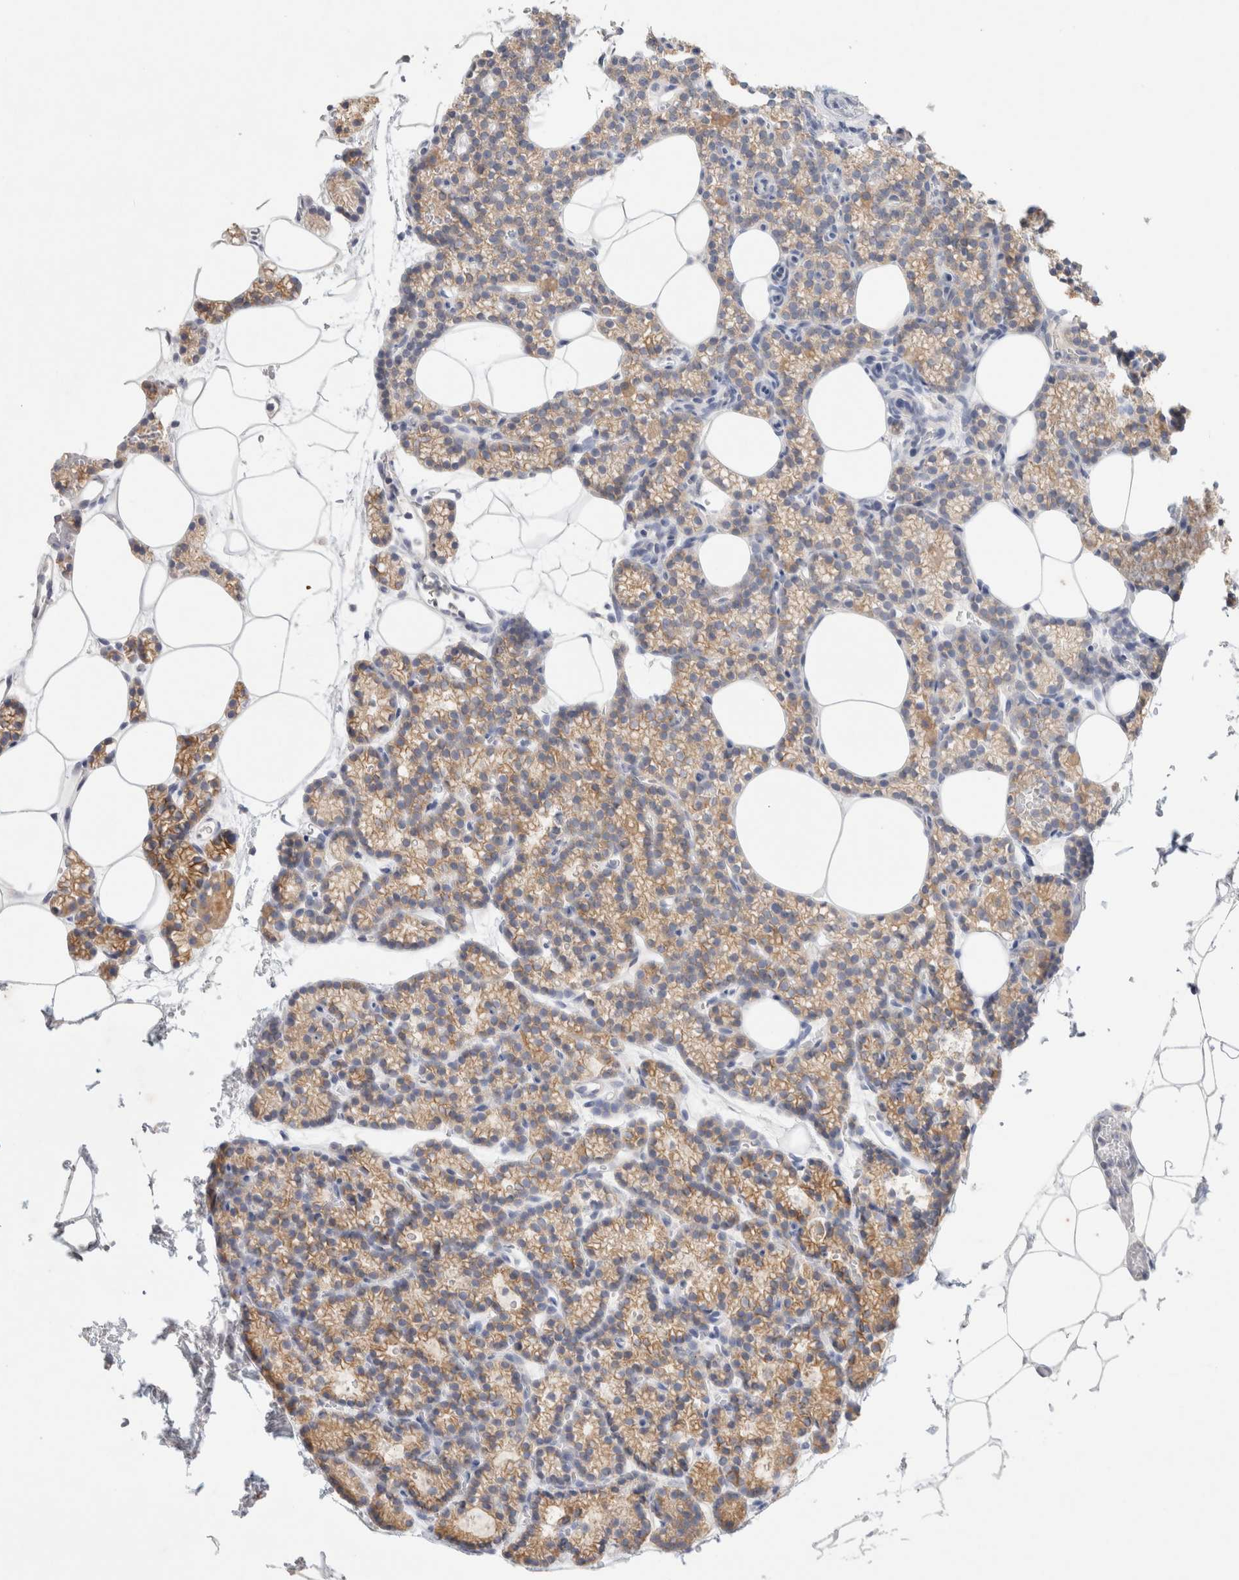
{"staining": {"intensity": "moderate", "quantity": "25%-75%", "location": "cytoplasmic/membranous"}, "tissue": "parathyroid gland", "cell_type": "Glandular cells", "image_type": "normal", "snomed": [{"axis": "morphology", "description": "Normal tissue, NOS"}, {"axis": "topography", "description": "Parathyroid gland"}], "caption": "Unremarkable parathyroid gland exhibits moderate cytoplasmic/membranous staining in about 25%-75% of glandular cells, visualized by immunohistochemistry.", "gene": "MPP2", "patient": {"sex": "male", "age": 58}}